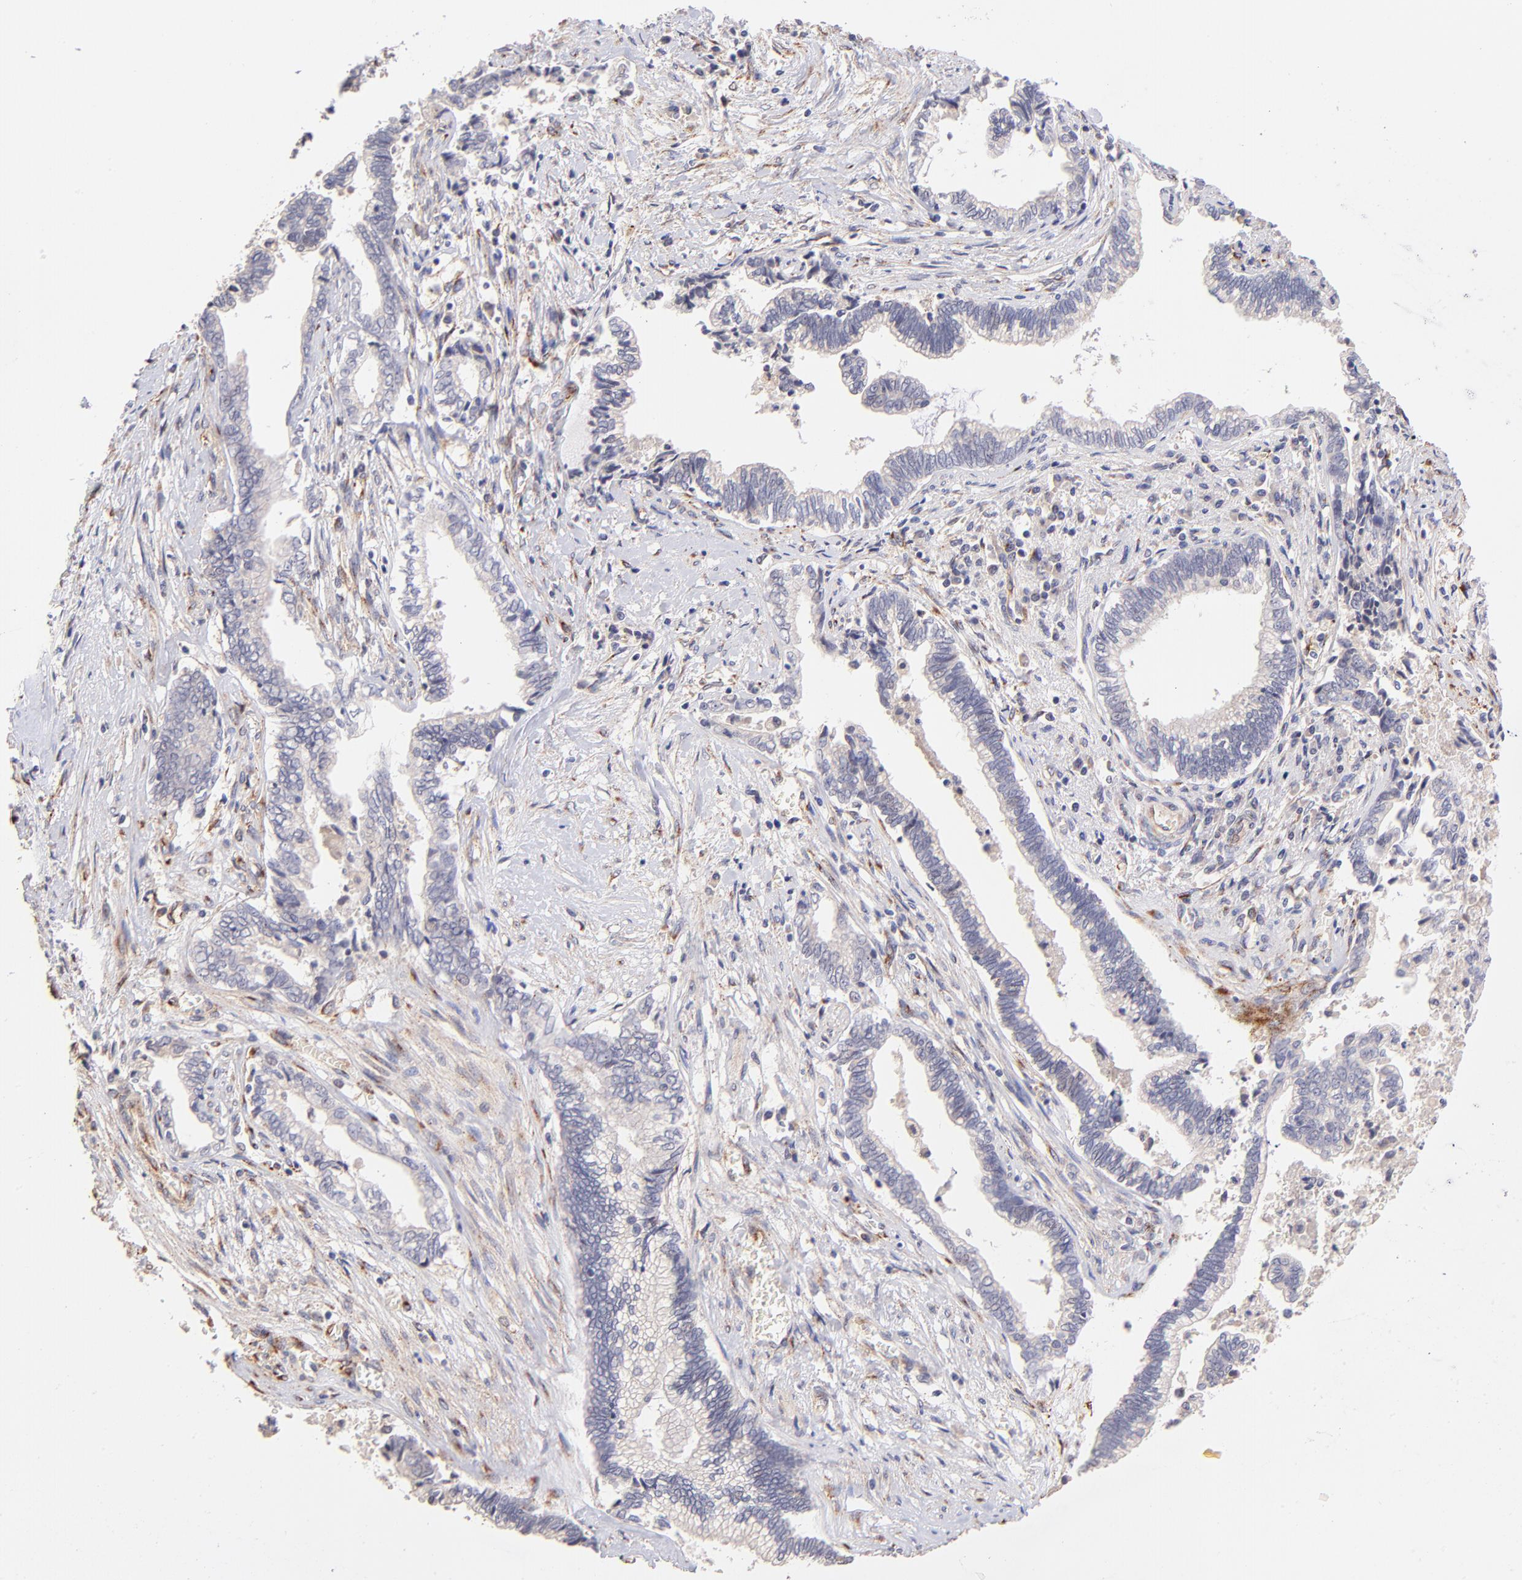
{"staining": {"intensity": "negative", "quantity": "none", "location": "none"}, "tissue": "liver cancer", "cell_type": "Tumor cells", "image_type": "cancer", "snomed": [{"axis": "morphology", "description": "Cholangiocarcinoma"}, {"axis": "topography", "description": "Liver"}], "caption": "High magnification brightfield microscopy of liver cancer stained with DAB (3,3'-diaminobenzidine) (brown) and counterstained with hematoxylin (blue): tumor cells show no significant expression. (DAB (3,3'-diaminobenzidine) immunohistochemistry (IHC) with hematoxylin counter stain).", "gene": "SPARC", "patient": {"sex": "male", "age": 57}}